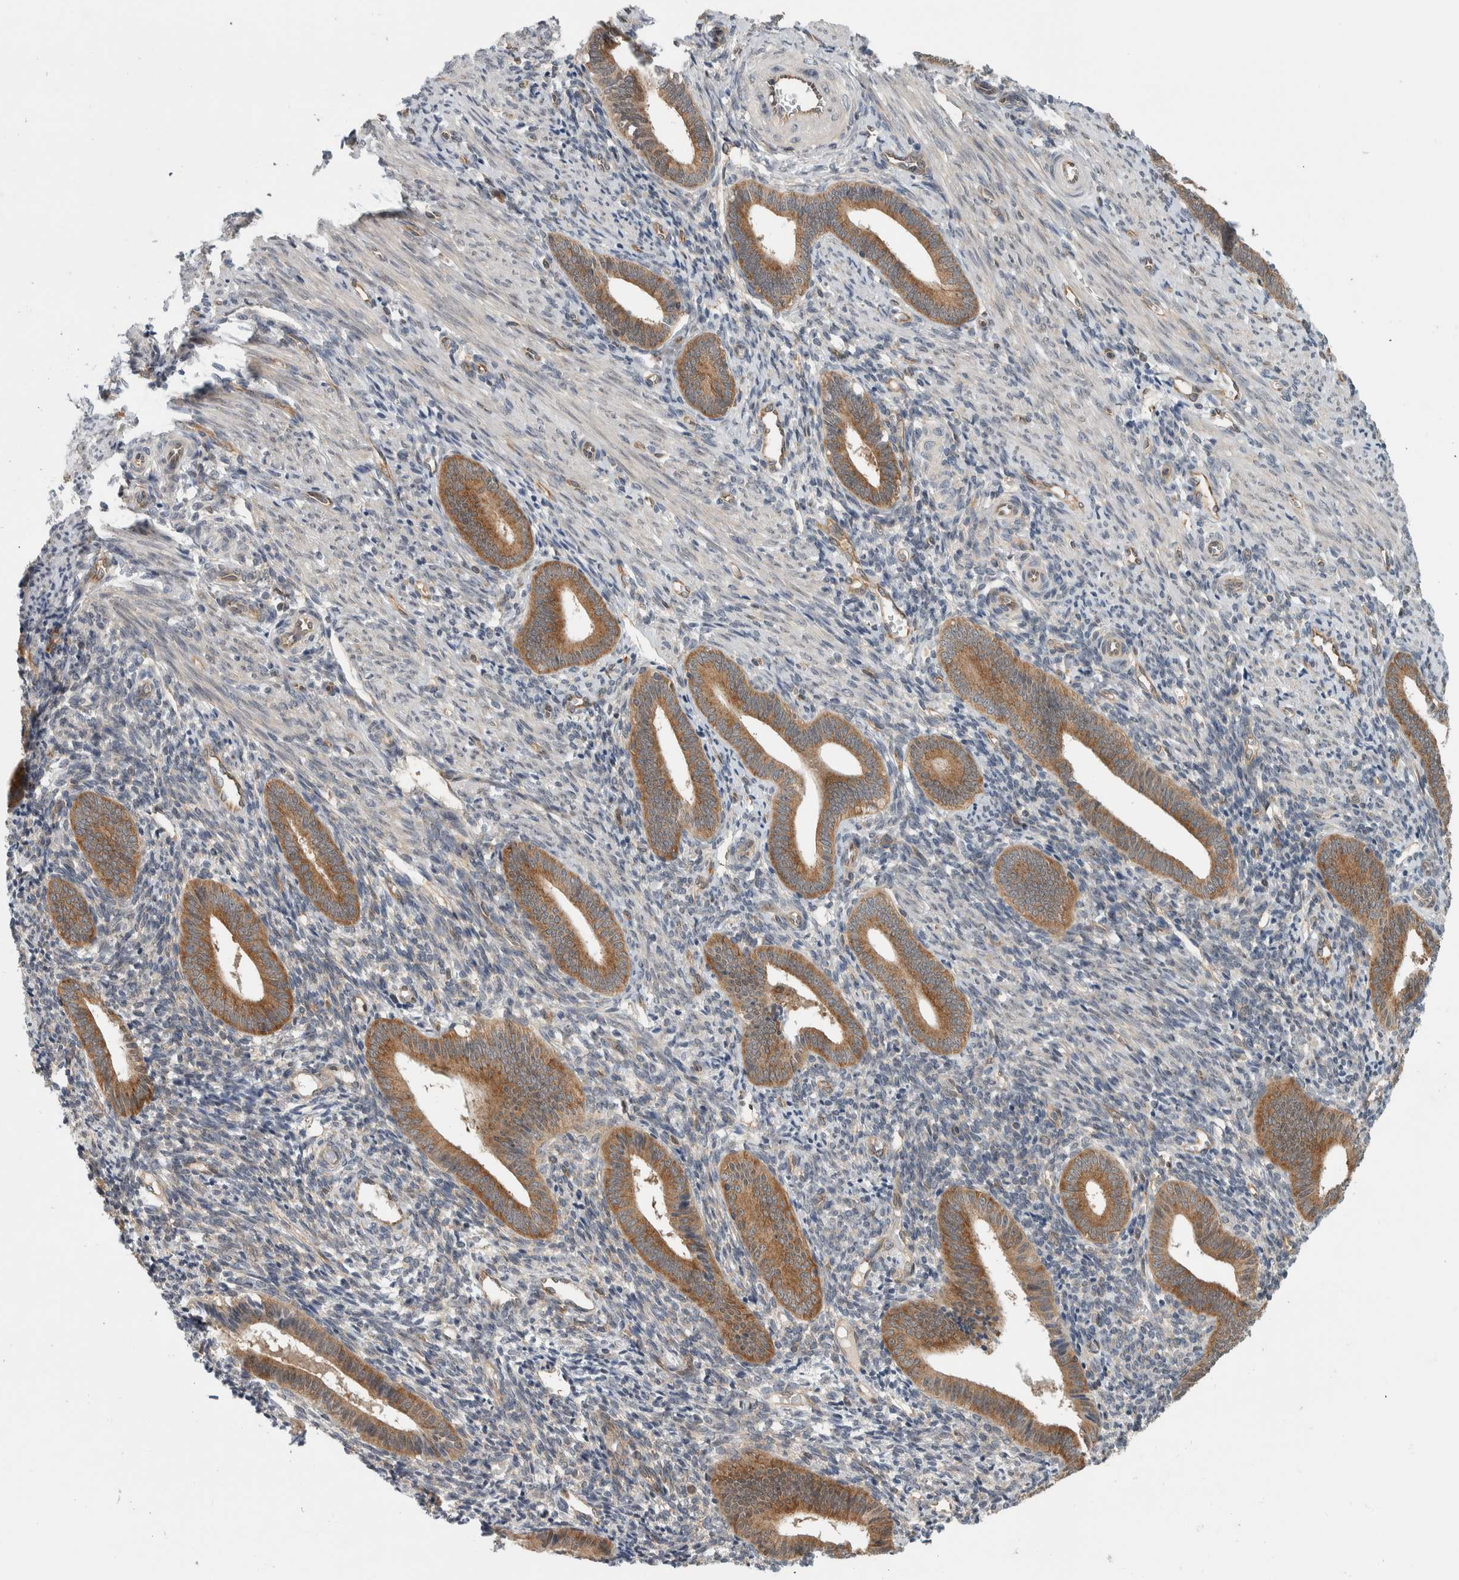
{"staining": {"intensity": "weak", "quantity": "<25%", "location": "cytoplasmic/membranous"}, "tissue": "endometrium", "cell_type": "Cells in endometrial stroma", "image_type": "normal", "snomed": [{"axis": "morphology", "description": "Normal tissue, NOS"}, {"axis": "topography", "description": "Uterus"}, {"axis": "topography", "description": "Endometrium"}], "caption": "Histopathology image shows no significant protein expression in cells in endometrial stroma of unremarkable endometrium.", "gene": "CCDC43", "patient": {"sex": "female", "age": 33}}